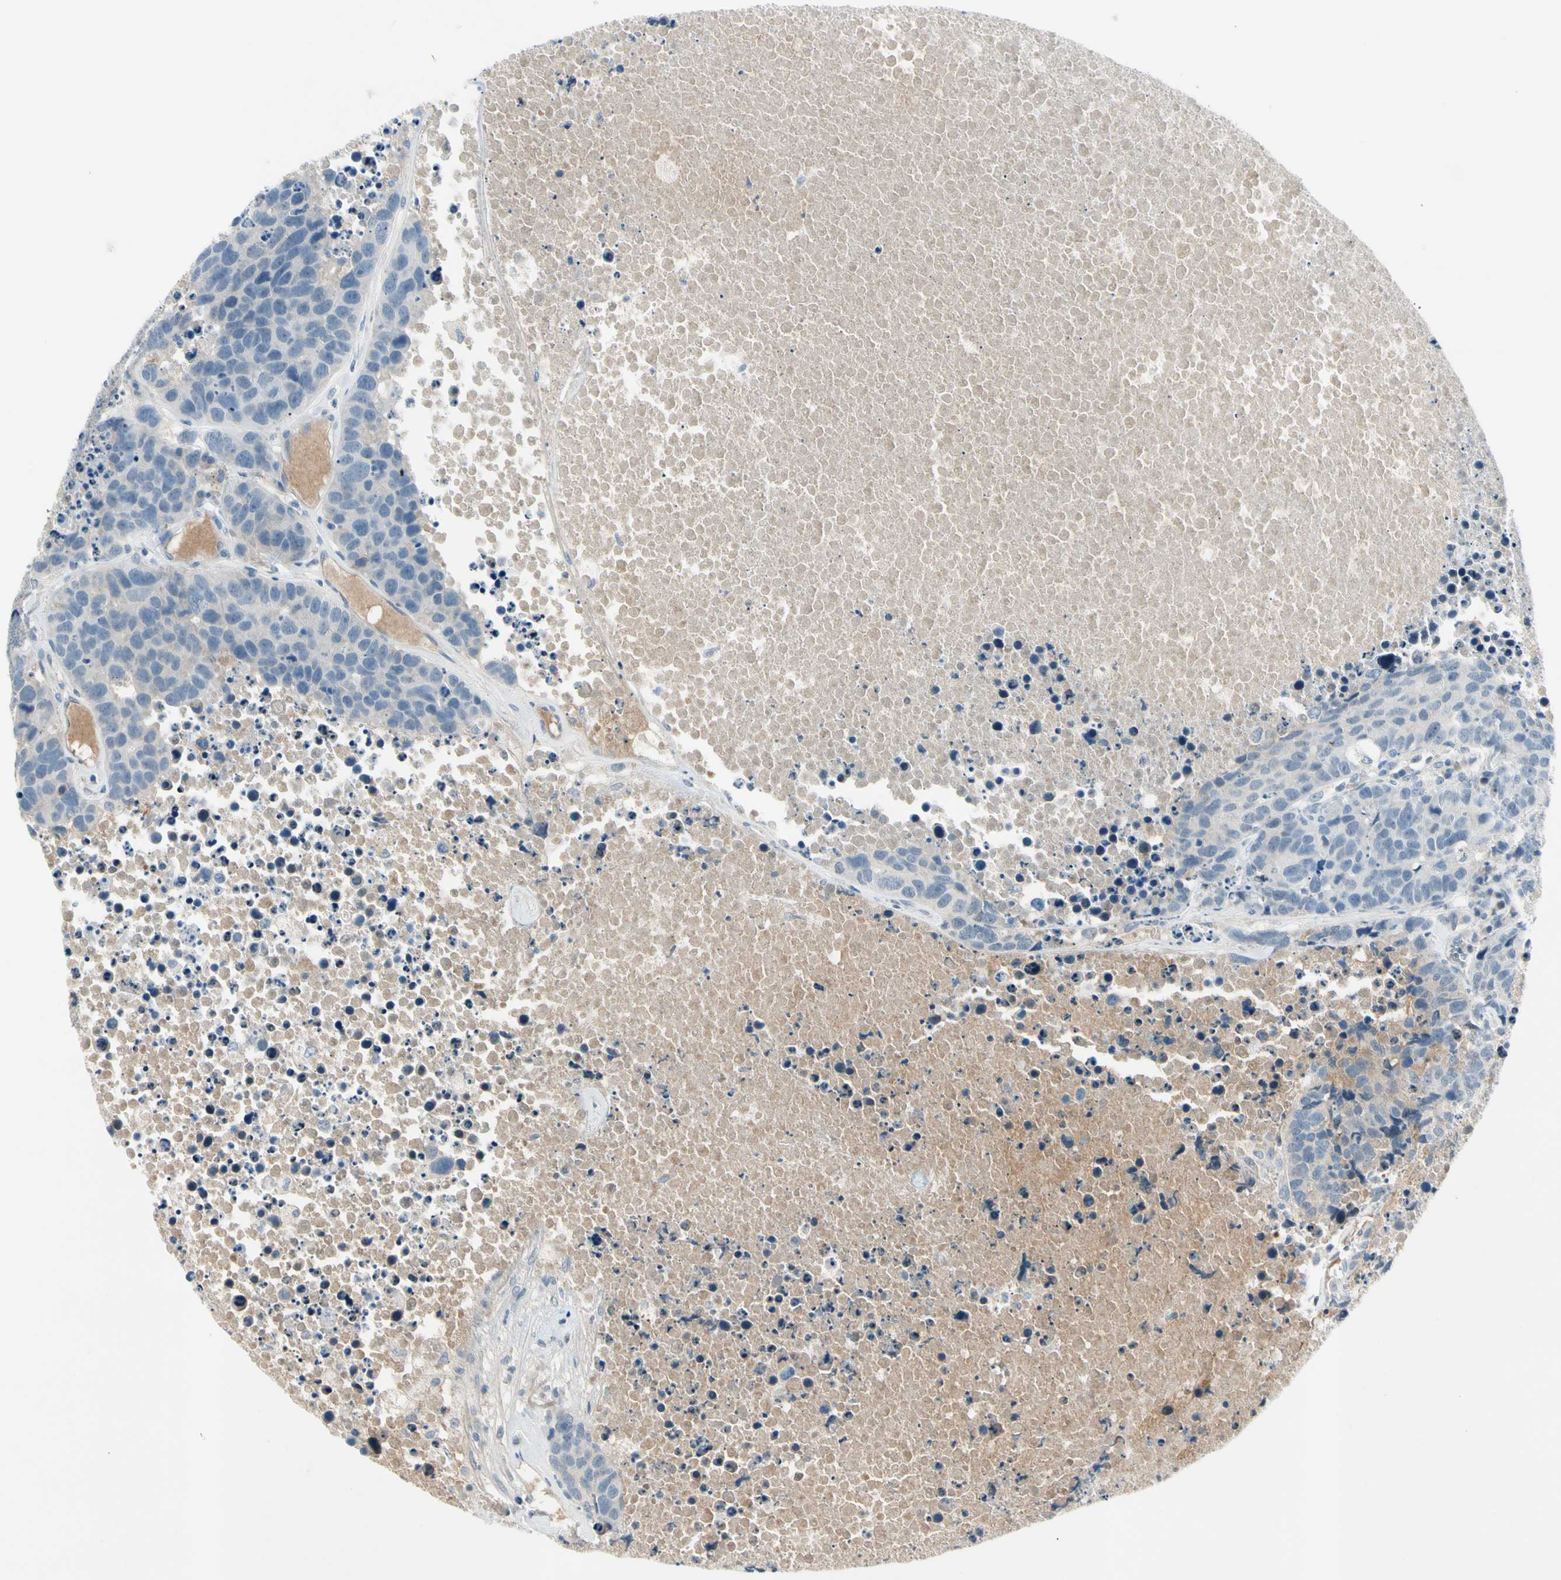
{"staining": {"intensity": "negative", "quantity": "none", "location": "none"}, "tissue": "carcinoid", "cell_type": "Tumor cells", "image_type": "cancer", "snomed": [{"axis": "morphology", "description": "Carcinoid, malignant, NOS"}, {"axis": "topography", "description": "Lung"}], "caption": "Immunohistochemistry (IHC) image of neoplastic tissue: carcinoid stained with DAB (3,3'-diaminobenzidine) exhibits no significant protein expression in tumor cells.", "gene": "SERPIND1", "patient": {"sex": "male", "age": 60}}